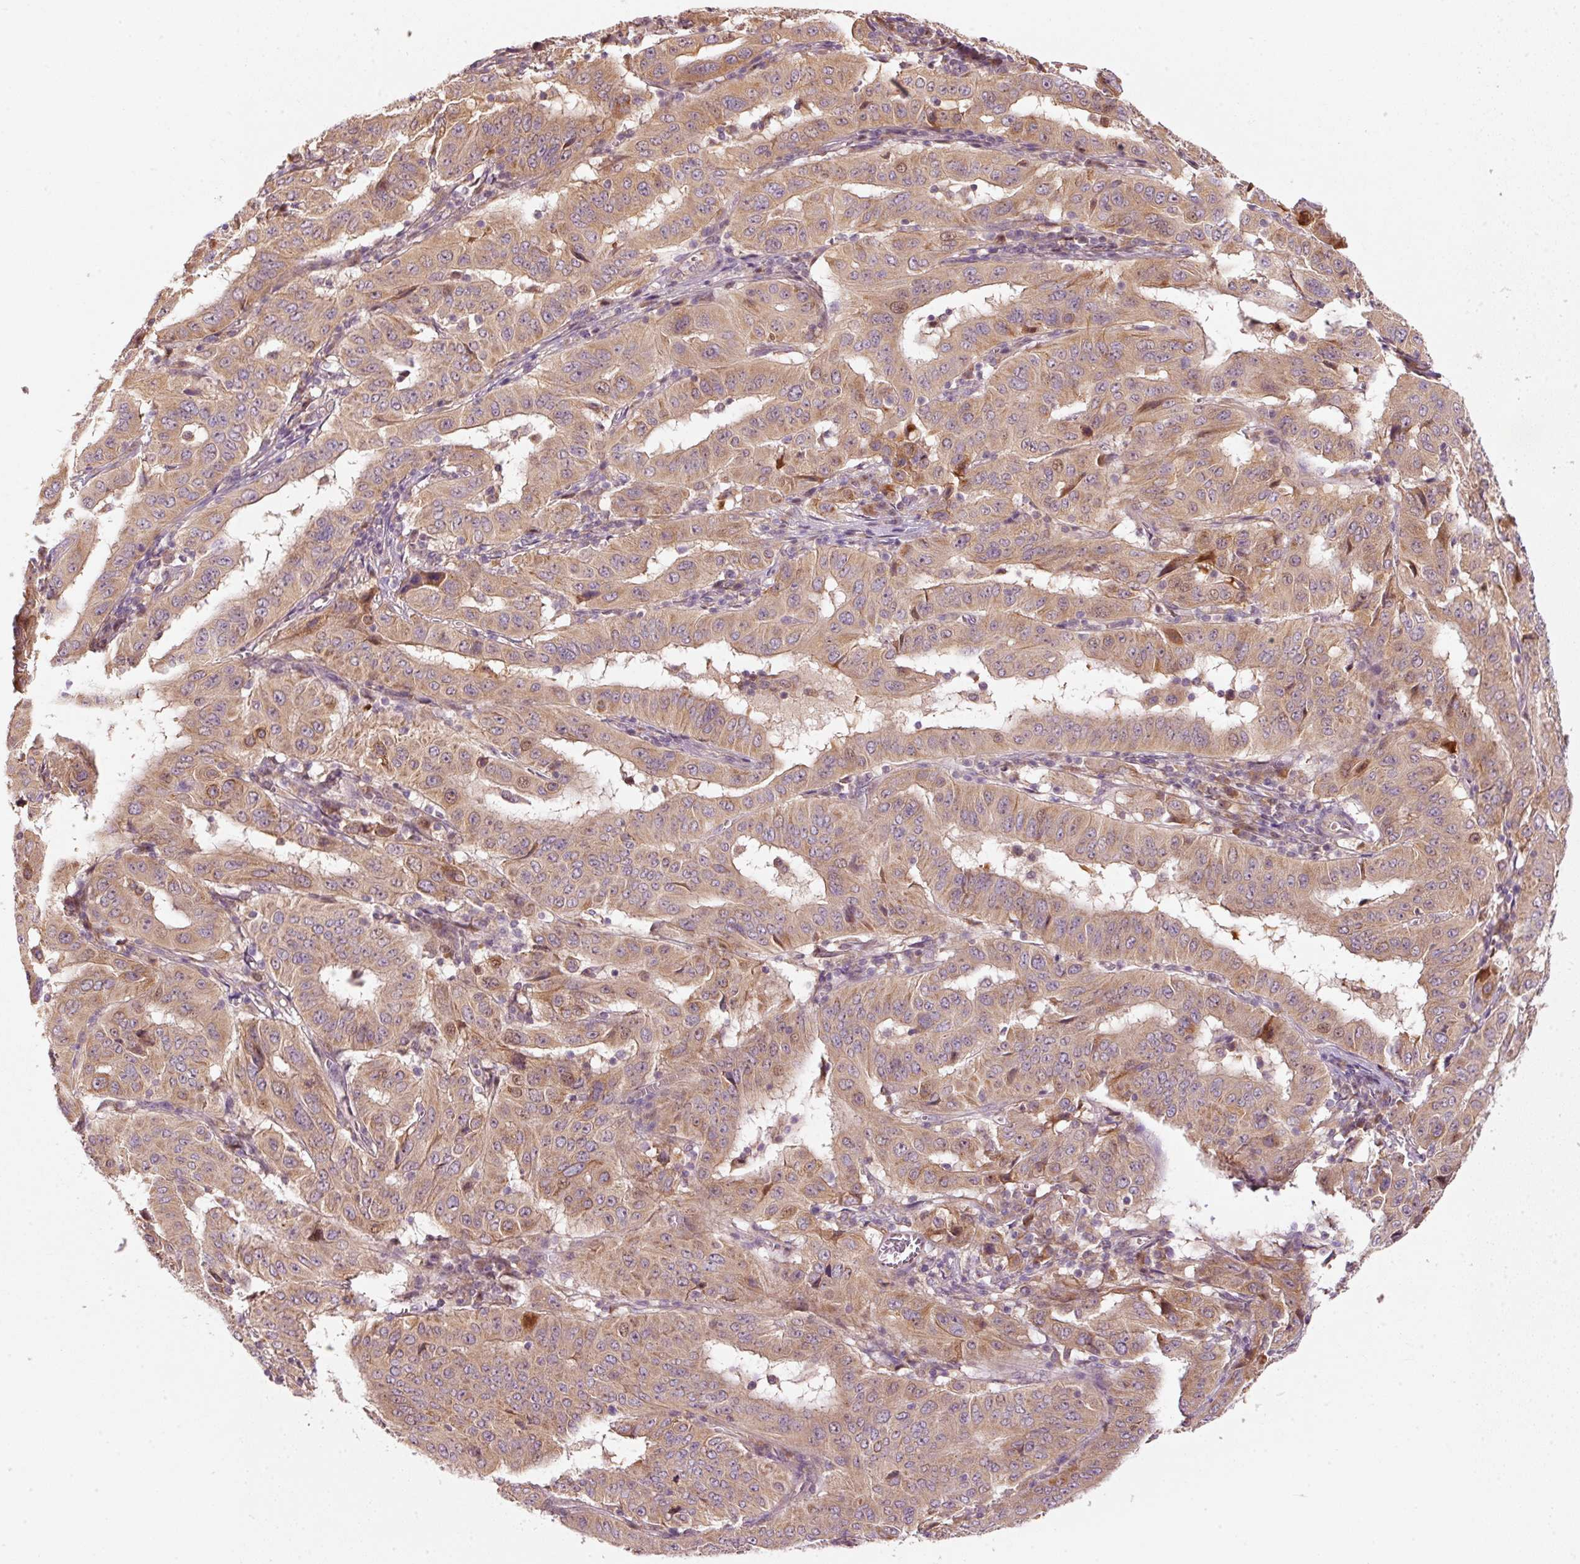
{"staining": {"intensity": "moderate", "quantity": ">75%", "location": "cytoplasmic/membranous"}, "tissue": "pancreatic cancer", "cell_type": "Tumor cells", "image_type": "cancer", "snomed": [{"axis": "morphology", "description": "Adenocarcinoma, NOS"}, {"axis": "topography", "description": "Pancreas"}], "caption": "Immunohistochemistry (IHC) image of pancreatic cancer (adenocarcinoma) stained for a protein (brown), which displays medium levels of moderate cytoplasmic/membranous expression in approximately >75% of tumor cells.", "gene": "MAP10", "patient": {"sex": "male", "age": 63}}